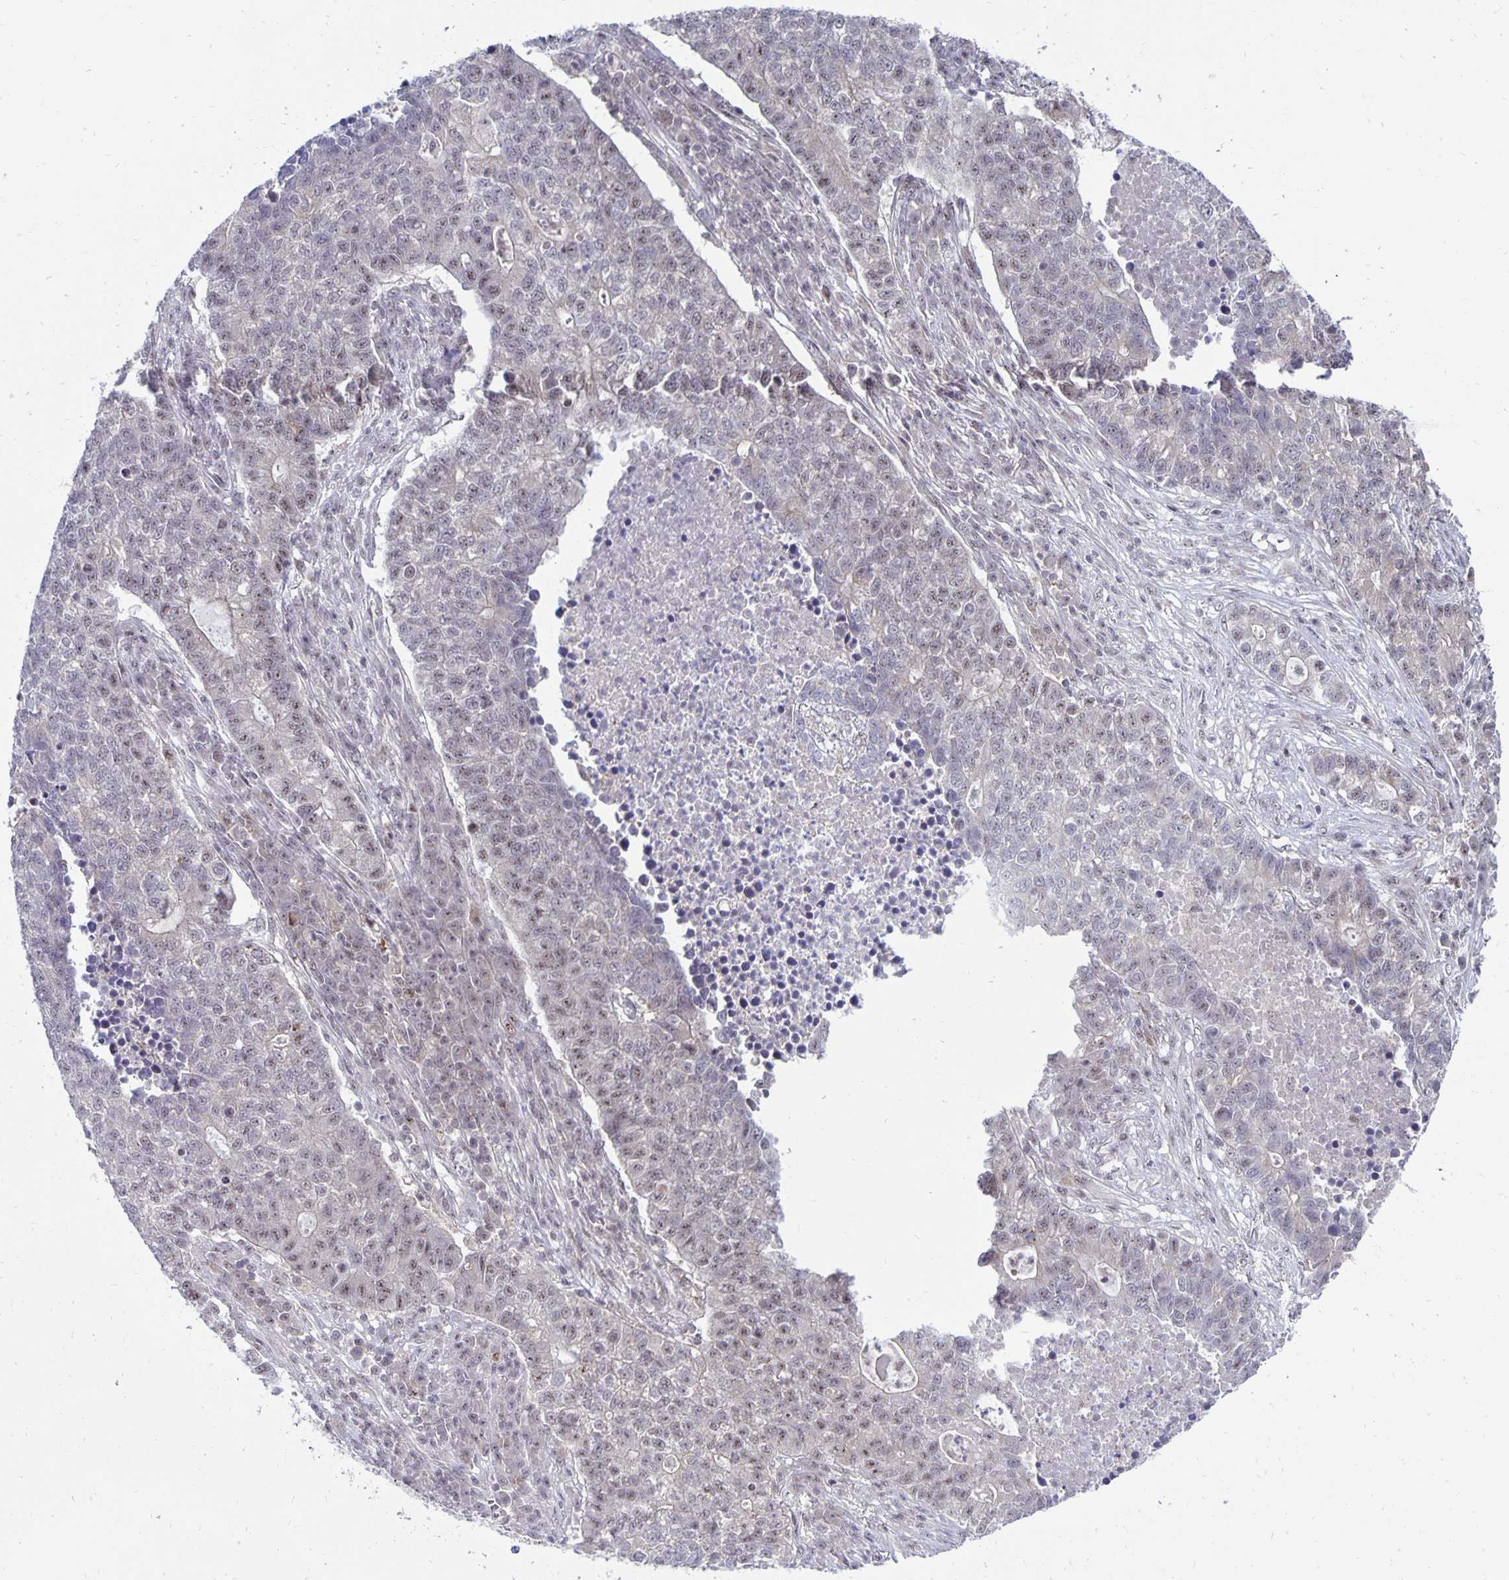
{"staining": {"intensity": "weak", "quantity": "<25%", "location": "nuclear"}, "tissue": "lung cancer", "cell_type": "Tumor cells", "image_type": "cancer", "snomed": [{"axis": "morphology", "description": "Adenocarcinoma, NOS"}, {"axis": "topography", "description": "Lung"}], "caption": "Immunohistochemistry (IHC) micrograph of human lung cancer stained for a protein (brown), which shows no expression in tumor cells.", "gene": "EXOC6B", "patient": {"sex": "male", "age": 57}}